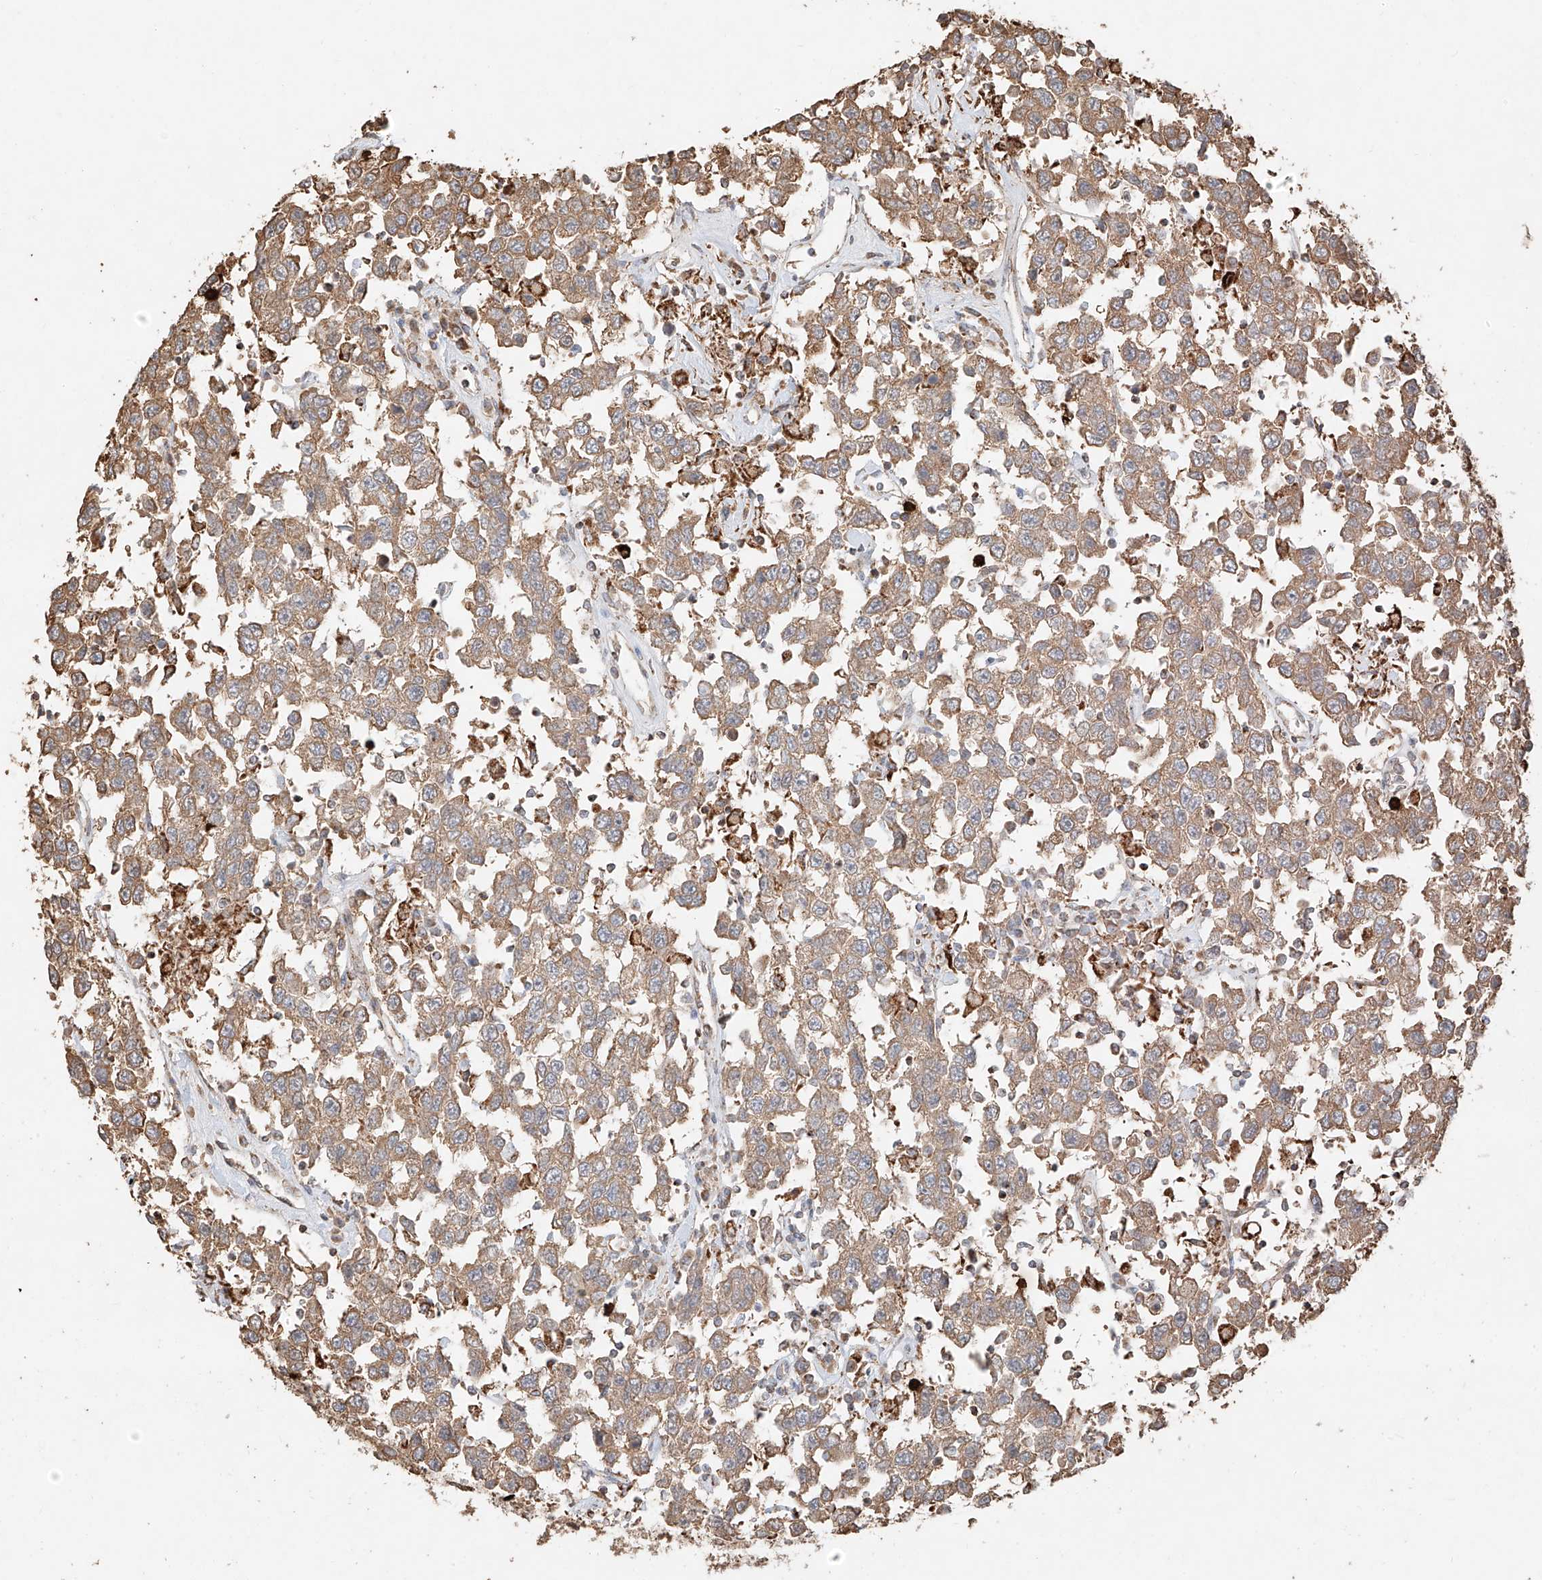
{"staining": {"intensity": "moderate", "quantity": ">75%", "location": "cytoplasmic/membranous"}, "tissue": "testis cancer", "cell_type": "Tumor cells", "image_type": "cancer", "snomed": [{"axis": "morphology", "description": "Seminoma, NOS"}, {"axis": "topography", "description": "Testis"}], "caption": "Protein analysis of testis cancer (seminoma) tissue displays moderate cytoplasmic/membranous expression in approximately >75% of tumor cells. (DAB IHC, brown staining for protein, blue staining for nuclei).", "gene": "EFNB1", "patient": {"sex": "male", "age": 41}}